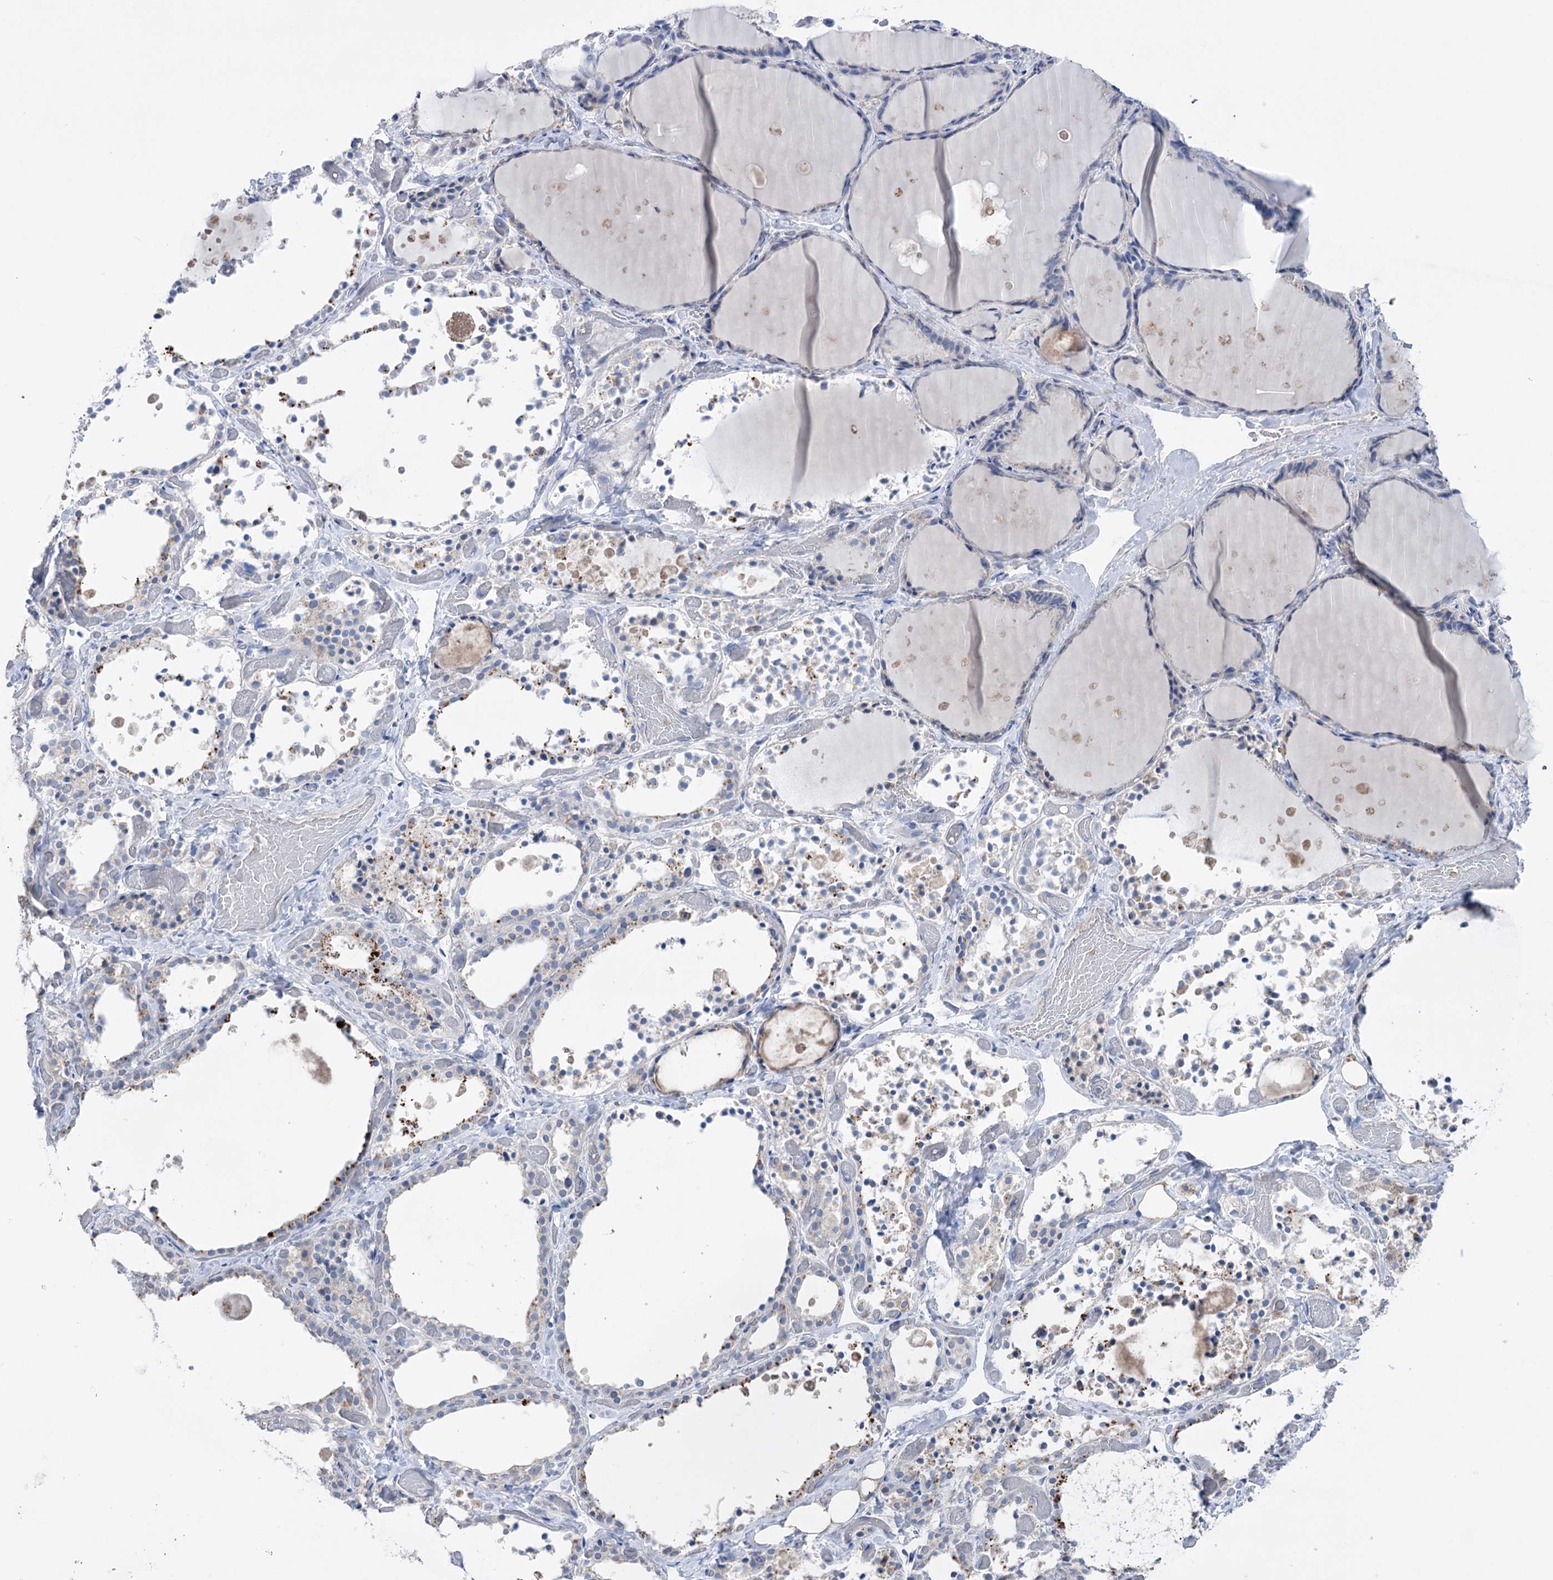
{"staining": {"intensity": "weak", "quantity": "<25%", "location": "cytoplasmic/membranous"}, "tissue": "thyroid gland", "cell_type": "Glandular cells", "image_type": "normal", "snomed": [{"axis": "morphology", "description": "Normal tissue, NOS"}, {"axis": "topography", "description": "Thyroid gland"}], "caption": "Immunohistochemistry photomicrograph of unremarkable thyroid gland: human thyroid gland stained with DAB (3,3'-diaminobenzidine) demonstrates no significant protein positivity in glandular cells.", "gene": "MTCH2", "patient": {"sex": "female", "age": 44}}